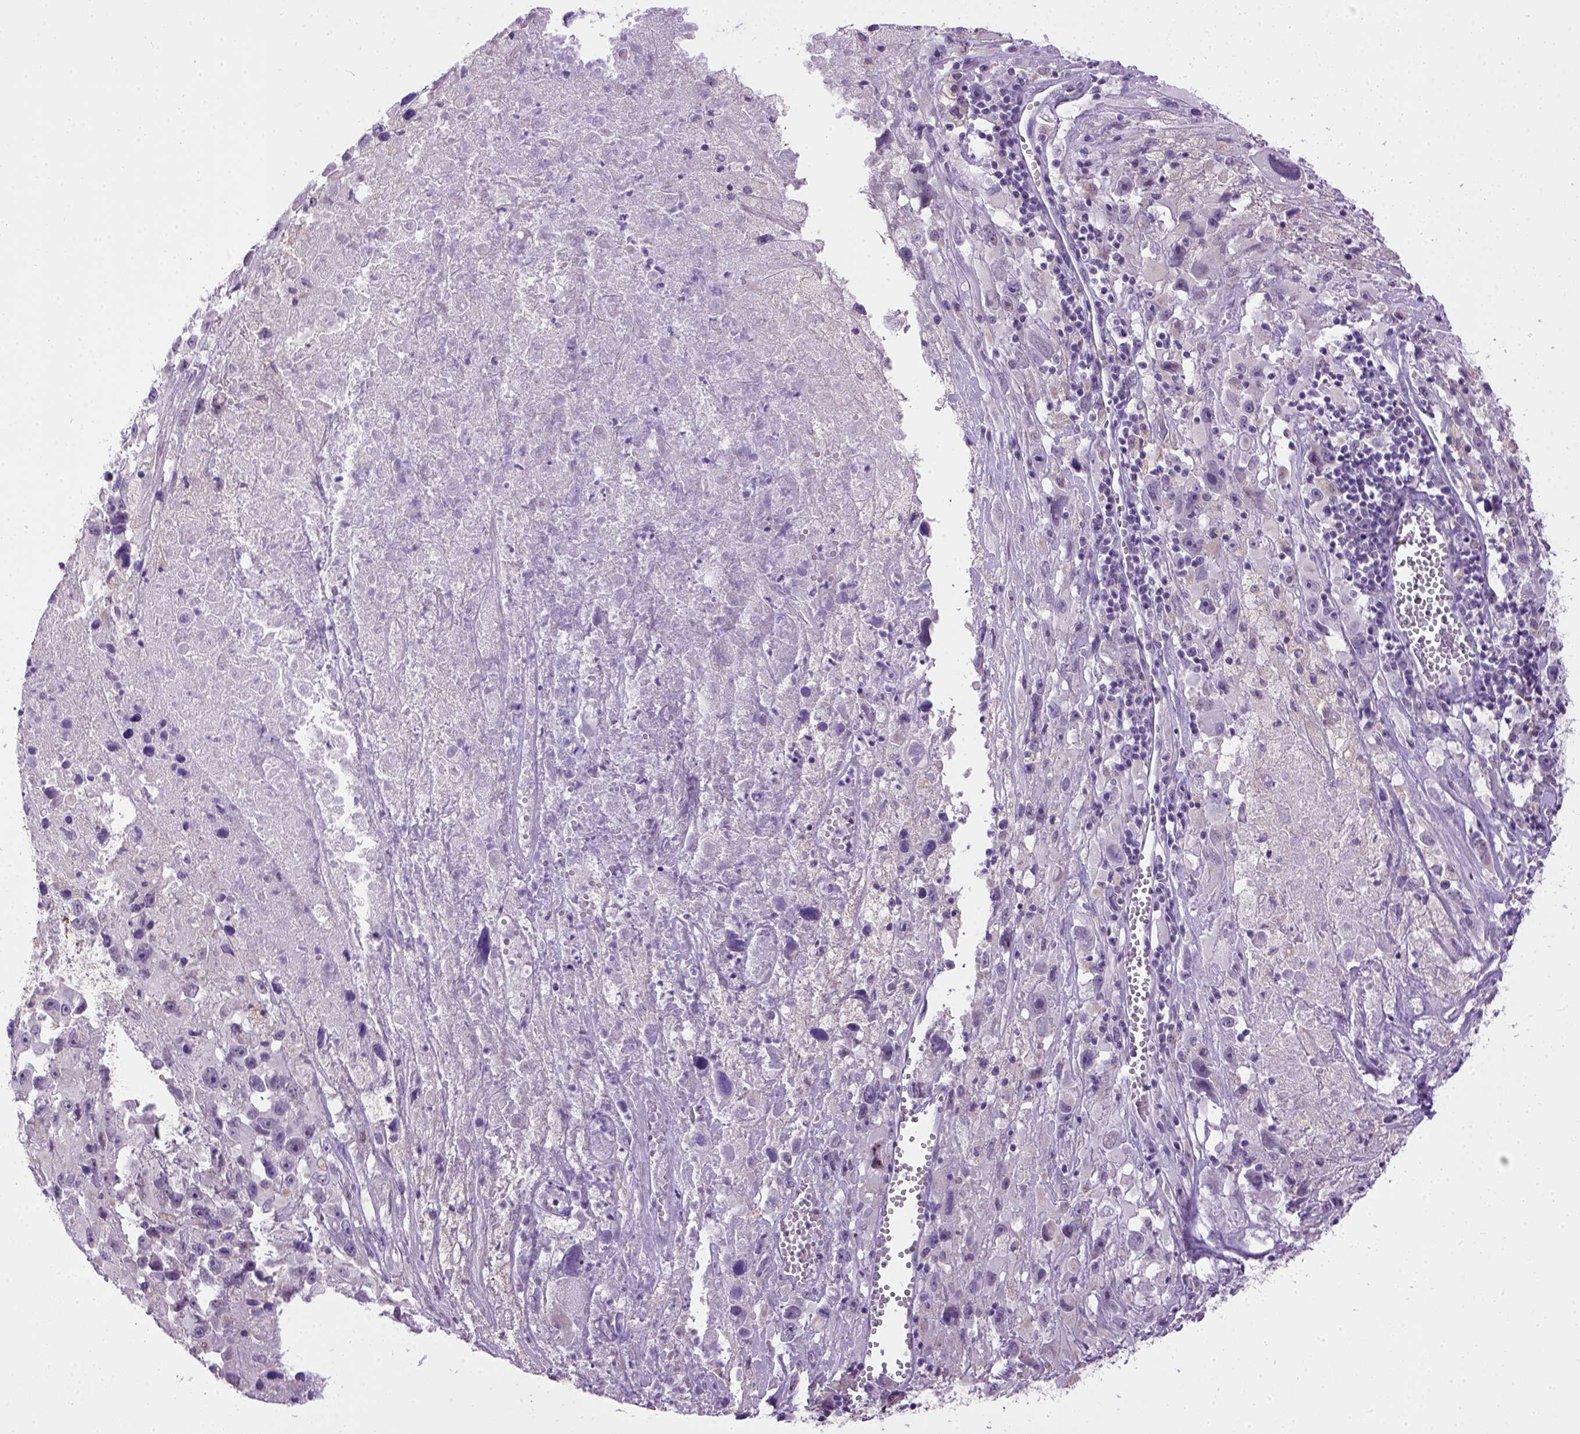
{"staining": {"intensity": "negative", "quantity": "none", "location": "none"}, "tissue": "melanoma", "cell_type": "Tumor cells", "image_type": "cancer", "snomed": [{"axis": "morphology", "description": "Malignant melanoma, Metastatic site"}, {"axis": "topography", "description": "Lymph node"}], "caption": "Tumor cells are negative for protein expression in human melanoma.", "gene": "CDH1", "patient": {"sex": "male", "age": 50}}